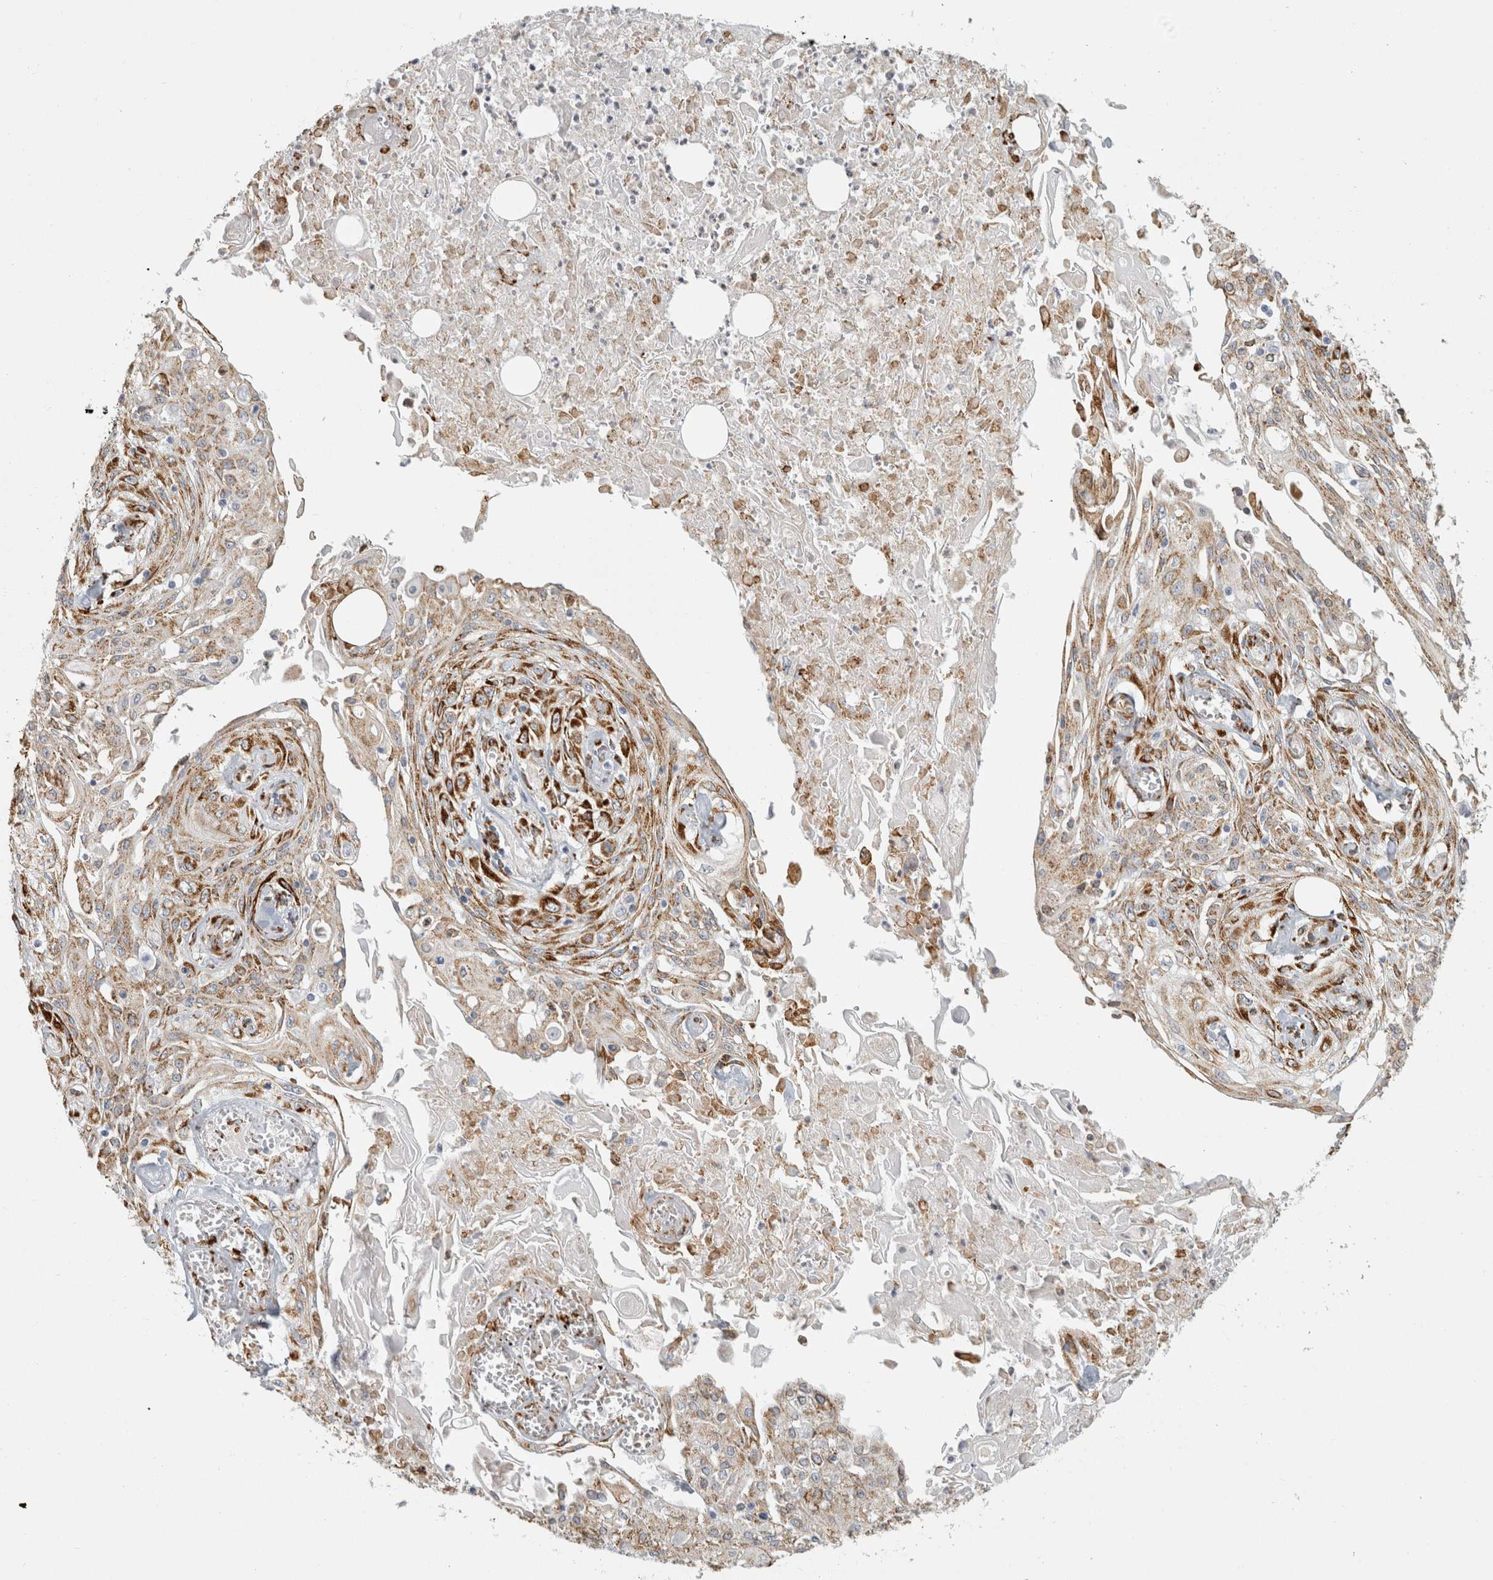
{"staining": {"intensity": "strong", "quantity": "25%-75%", "location": "cytoplasmic/membranous"}, "tissue": "skin cancer", "cell_type": "Tumor cells", "image_type": "cancer", "snomed": [{"axis": "morphology", "description": "Squamous cell carcinoma, NOS"}, {"axis": "morphology", "description": "Squamous cell carcinoma, metastatic, NOS"}, {"axis": "topography", "description": "Skin"}, {"axis": "topography", "description": "Lymph node"}], "caption": "A high amount of strong cytoplasmic/membranous staining is appreciated in about 25%-75% of tumor cells in skin cancer (squamous cell carcinoma) tissue.", "gene": "OSTN", "patient": {"sex": "male", "age": 75}}